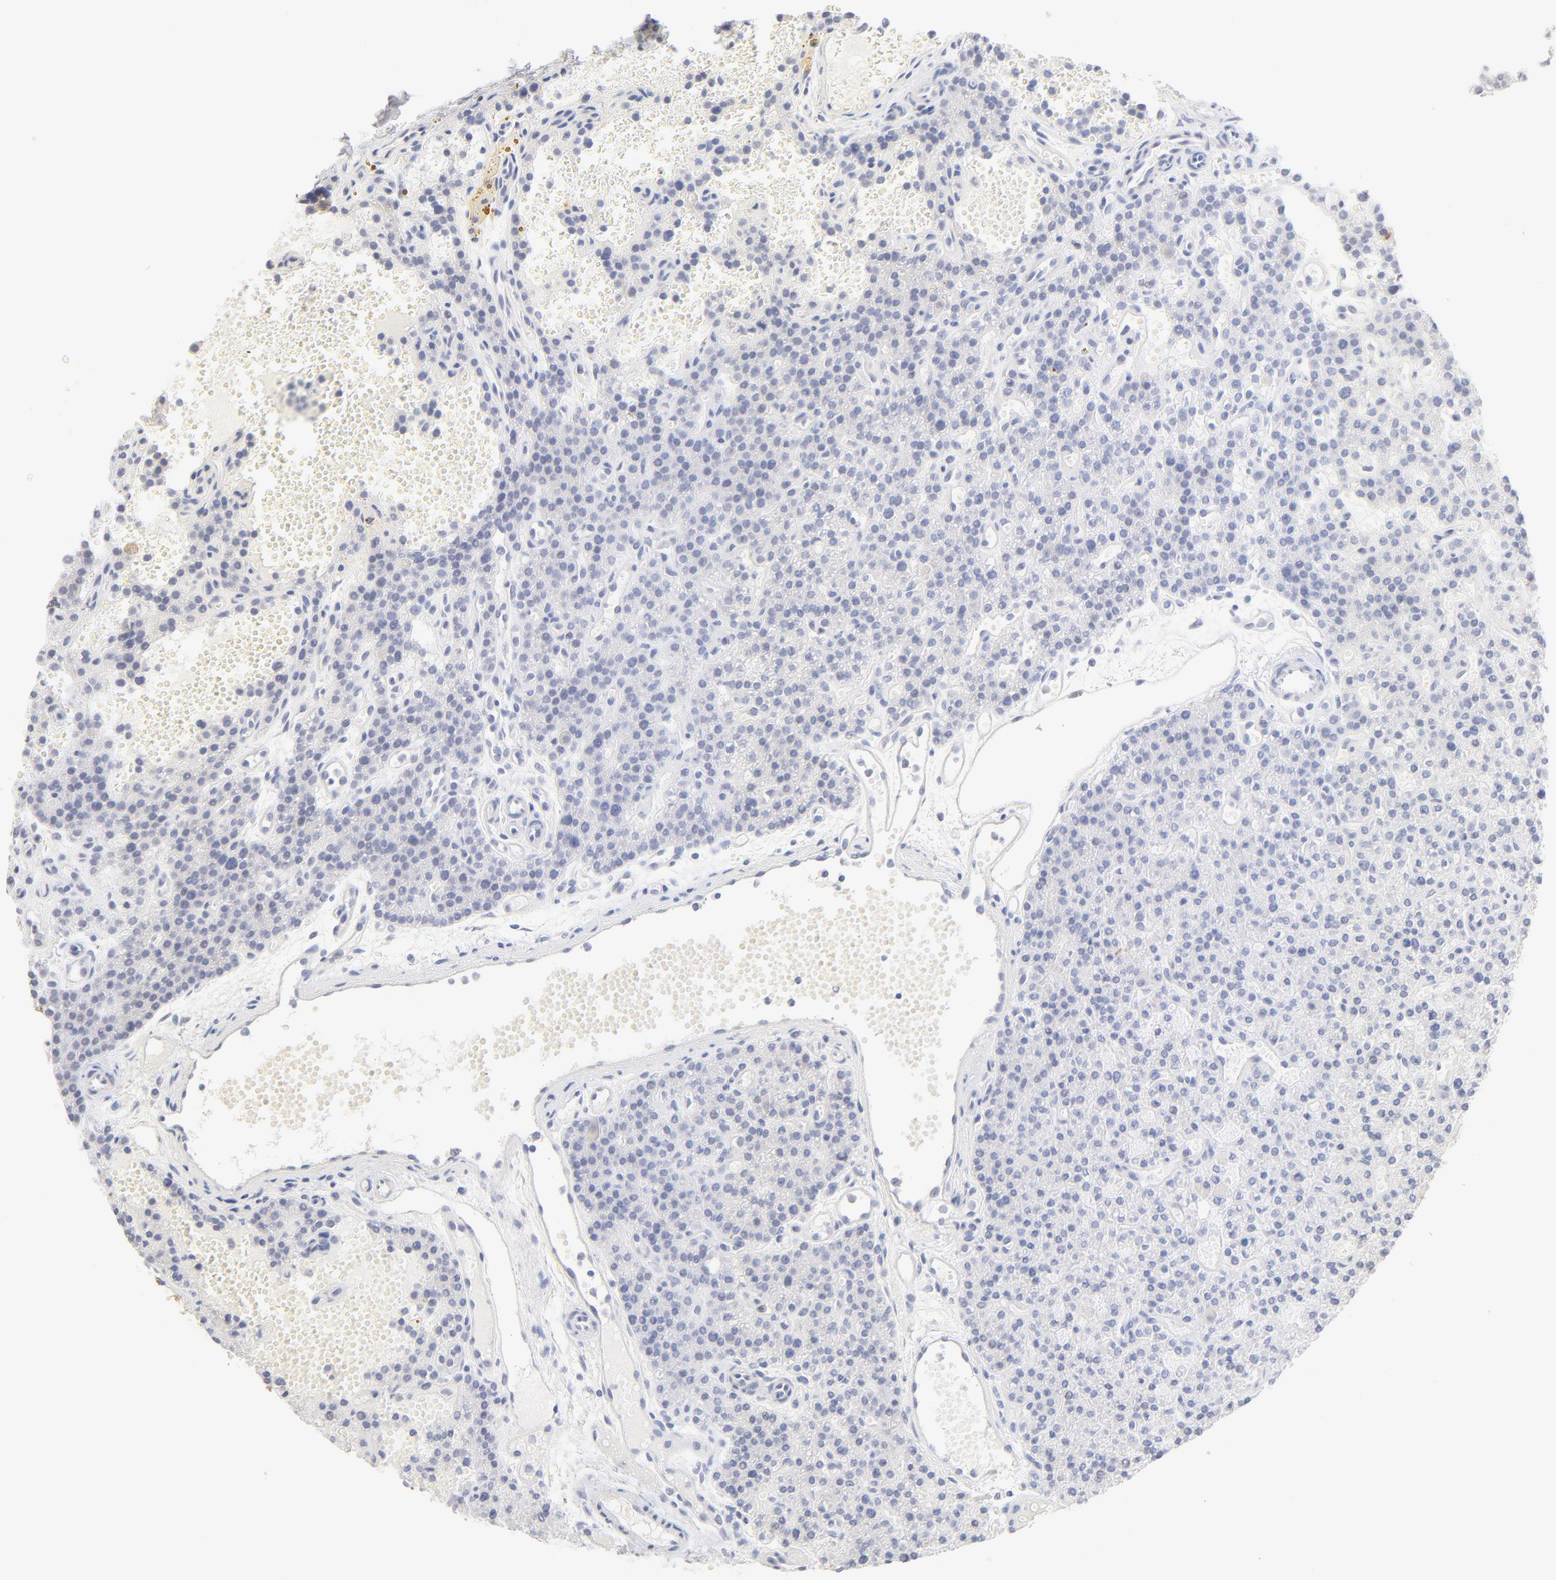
{"staining": {"intensity": "negative", "quantity": "none", "location": "none"}, "tissue": "parathyroid gland", "cell_type": "Glandular cells", "image_type": "normal", "snomed": [{"axis": "morphology", "description": "Normal tissue, NOS"}, {"axis": "topography", "description": "Parathyroid gland"}], "caption": "A high-resolution micrograph shows immunohistochemistry (IHC) staining of normal parathyroid gland, which reveals no significant staining in glandular cells. Brightfield microscopy of IHC stained with DAB (brown) and hematoxylin (blue), captured at high magnification.", "gene": "ONECUT1", "patient": {"sex": "male", "age": 25}}